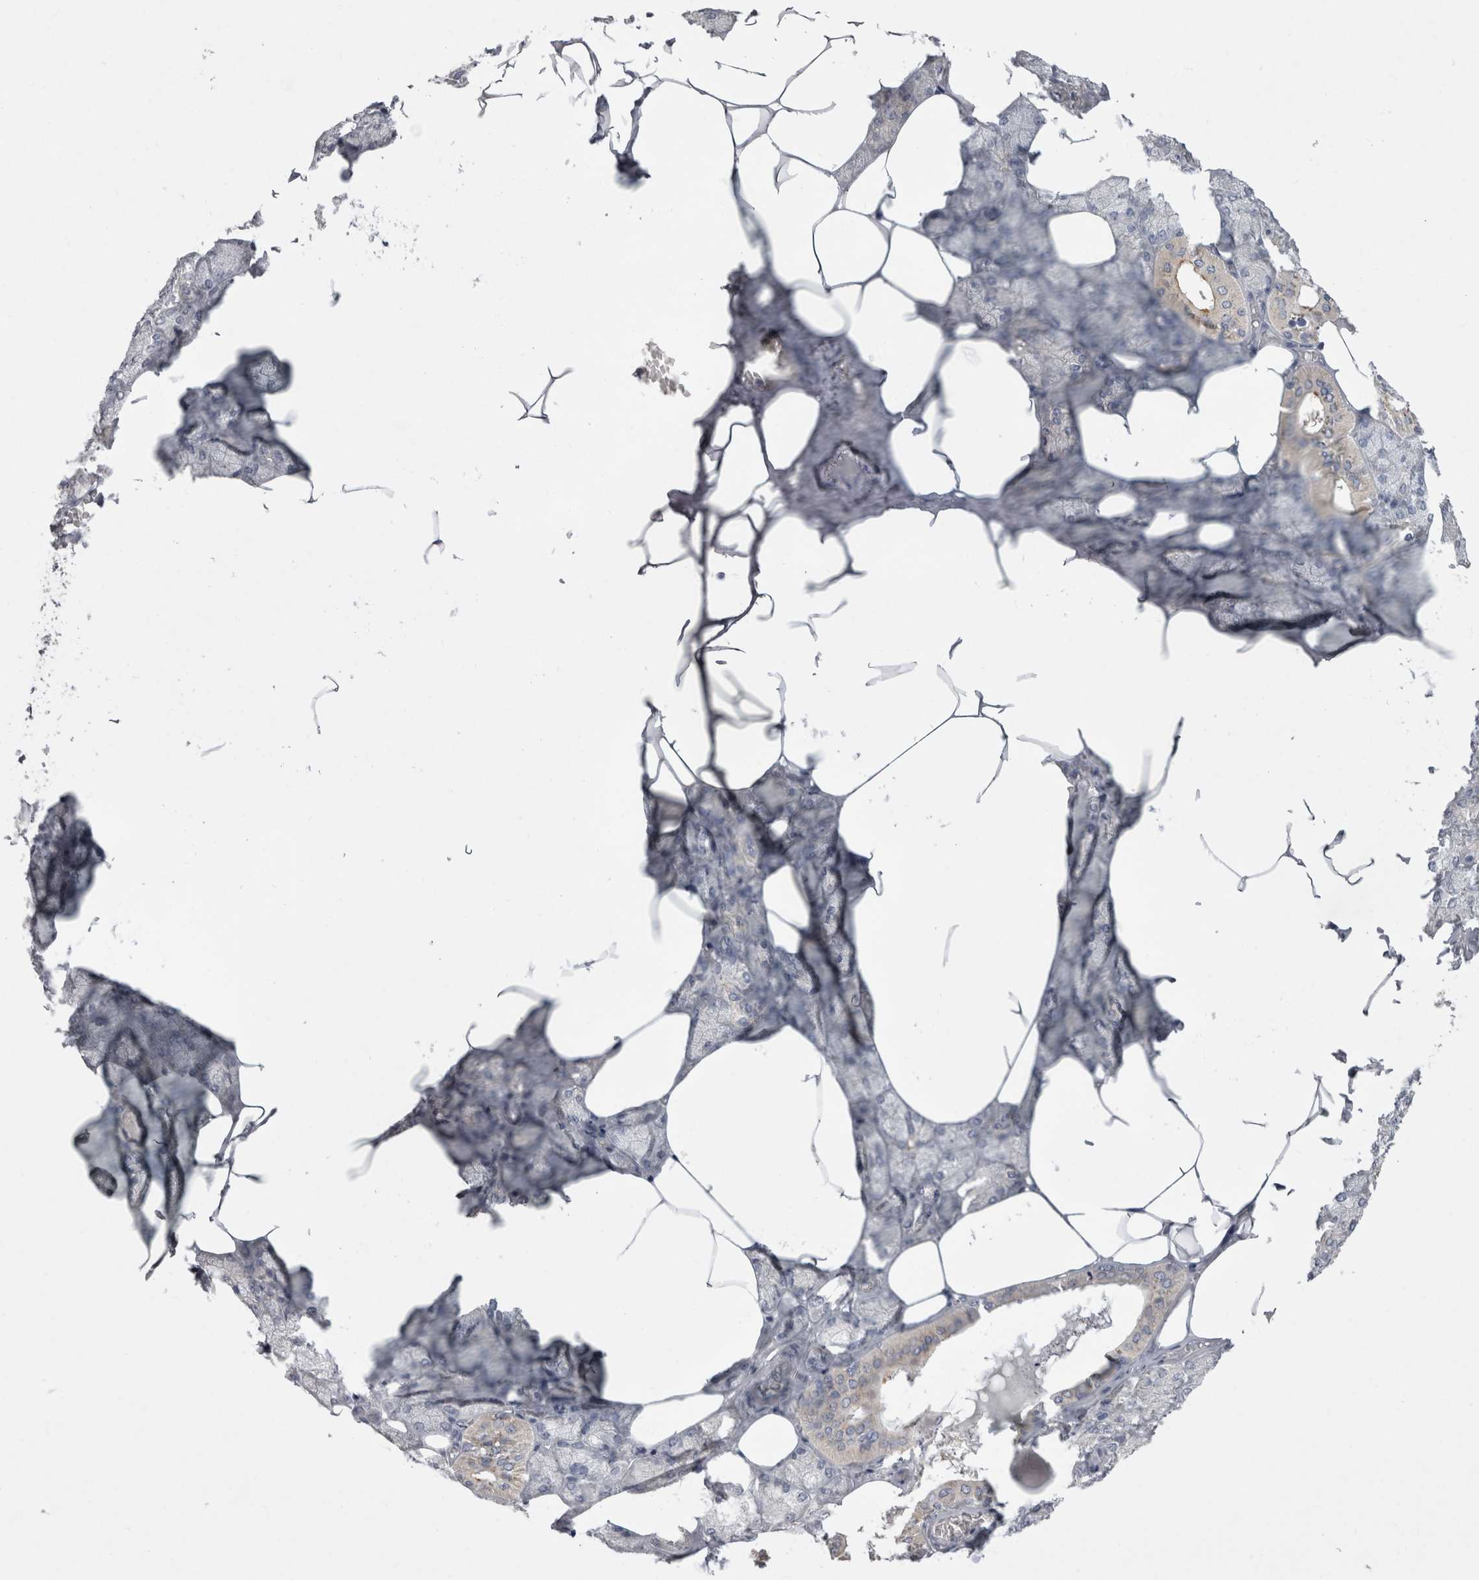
{"staining": {"intensity": "moderate", "quantity": "<25%", "location": "cytoplasmic/membranous"}, "tissue": "salivary gland", "cell_type": "Glandular cells", "image_type": "normal", "snomed": [{"axis": "morphology", "description": "Normal tissue, NOS"}, {"axis": "topography", "description": "Salivary gland"}], "caption": "A low amount of moderate cytoplasmic/membranous positivity is present in about <25% of glandular cells in benign salivary gland.", "gene": "LRRC40", "patient": {"sex": "male", "age": 62}}